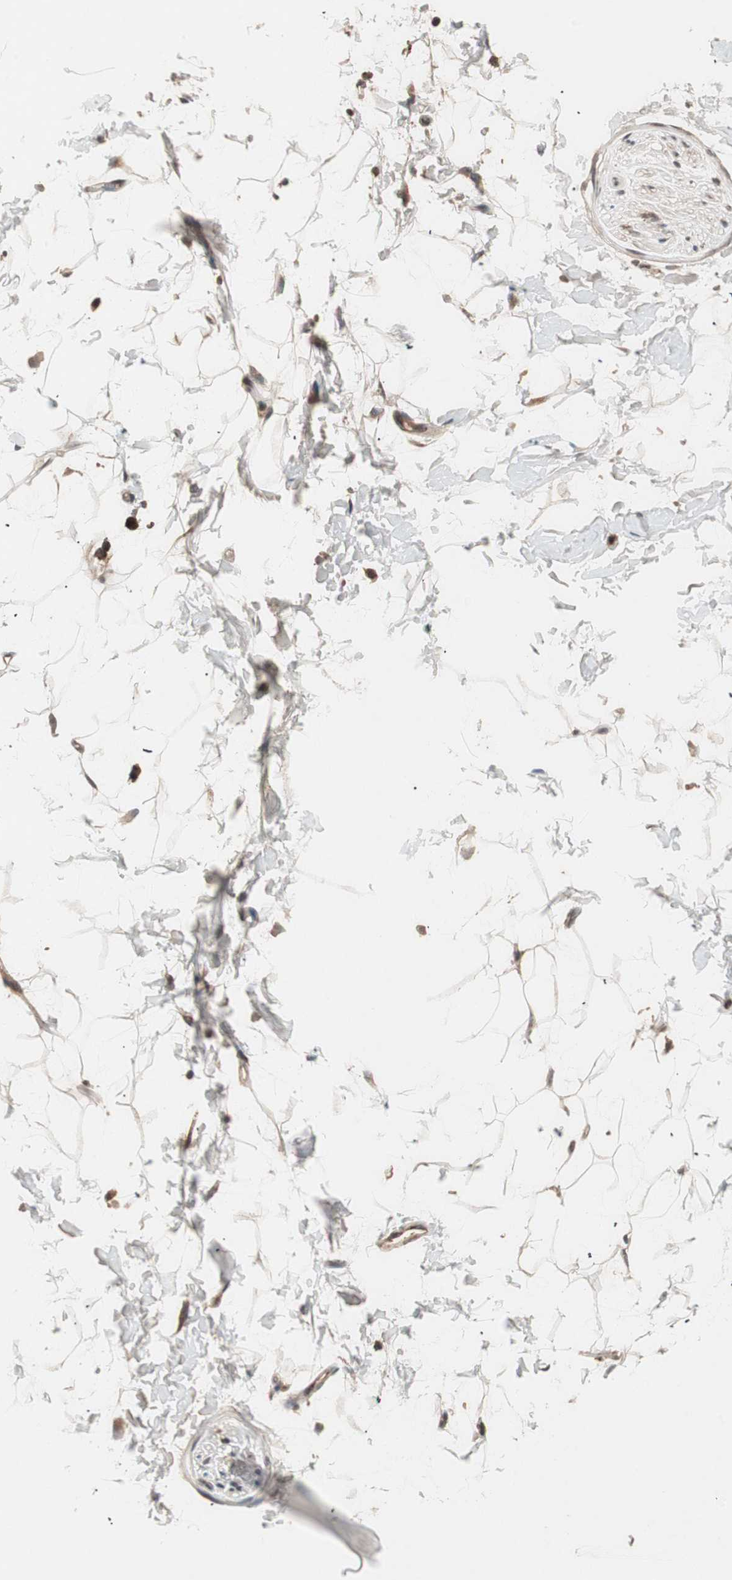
{"staining": {"intensity": "weak", "quantity": ">75%", "location": "cytoplasmic/membranous"}, "tissue": "adipose tissue", "cell_type": "Adipocytes", "image_type": "normal", "snomed": [{"axis": "morphology", "description": "Normal tissue, NOS"}, {"axis": "topography", "description": "Soft tissue"}], "caption": "The image demonstrates immunohistochemical staining of normal adipose tissue. There is weak cytoplasmic/membranous positivity is seen in approximately >75% of adipocytes.", "gene": "NF2", "patient": {"sex": "male", "age": 72}}